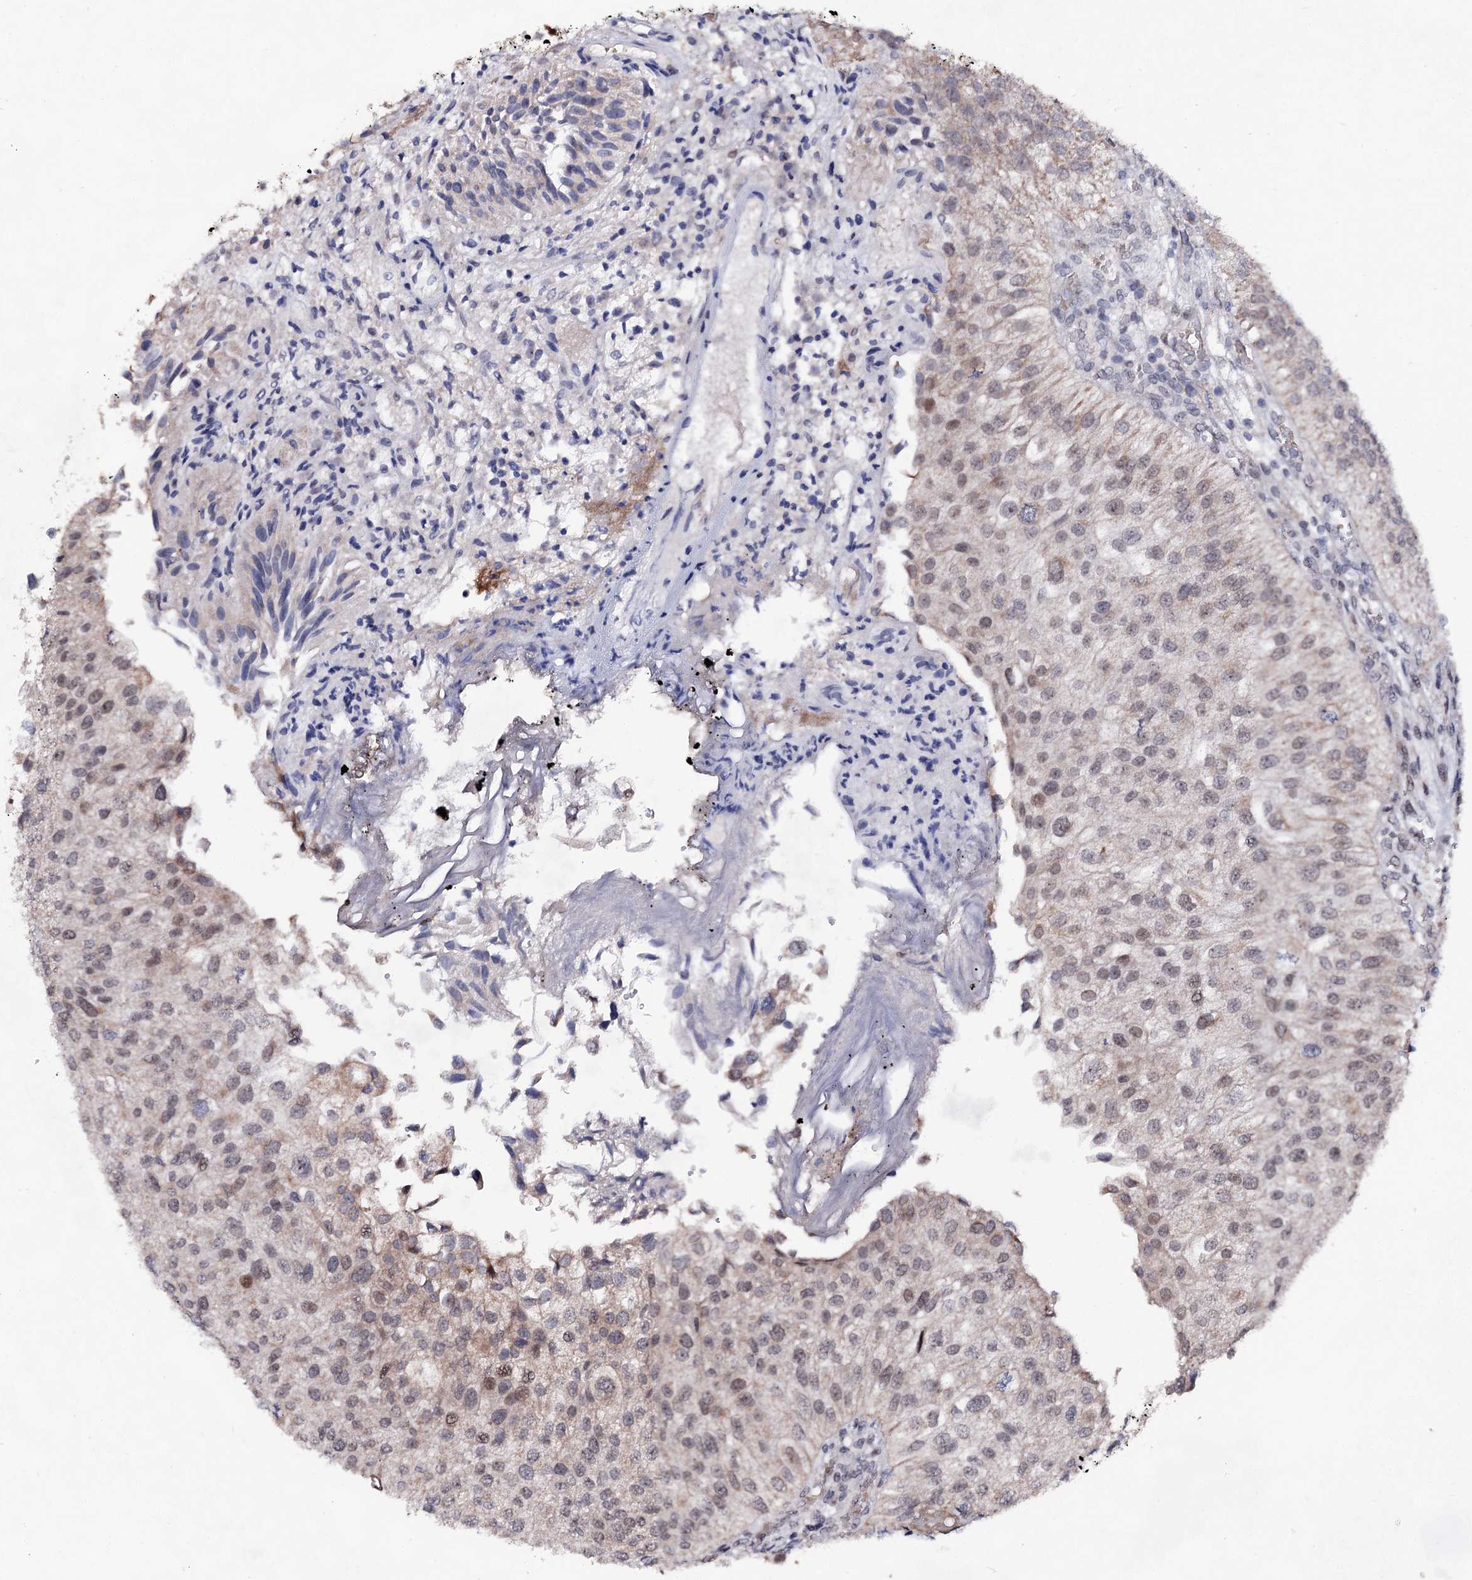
{"staining": {"intensity": "moderate", "quantity": "<25%", "location": "nuclear"}, "tissue": "urothelial cancer", "cell_type": "Tumor cells", "image_type": "cancer", "snomed": [{"axis": "morphology", "description": "Urothelial carcinoma, Low grade"}, {"axis": "topography", "description": "Urinary bladder"}], "caption": "IHC (DAB (3,3'-diaminobenzidine)) staining of low-grade urothelial carcinoma shows moderate nuclear protein staining in approximately <25% of tumor cells.", "gene": "EXOSC10", "patient": {"sex": "female", "age": 89}}